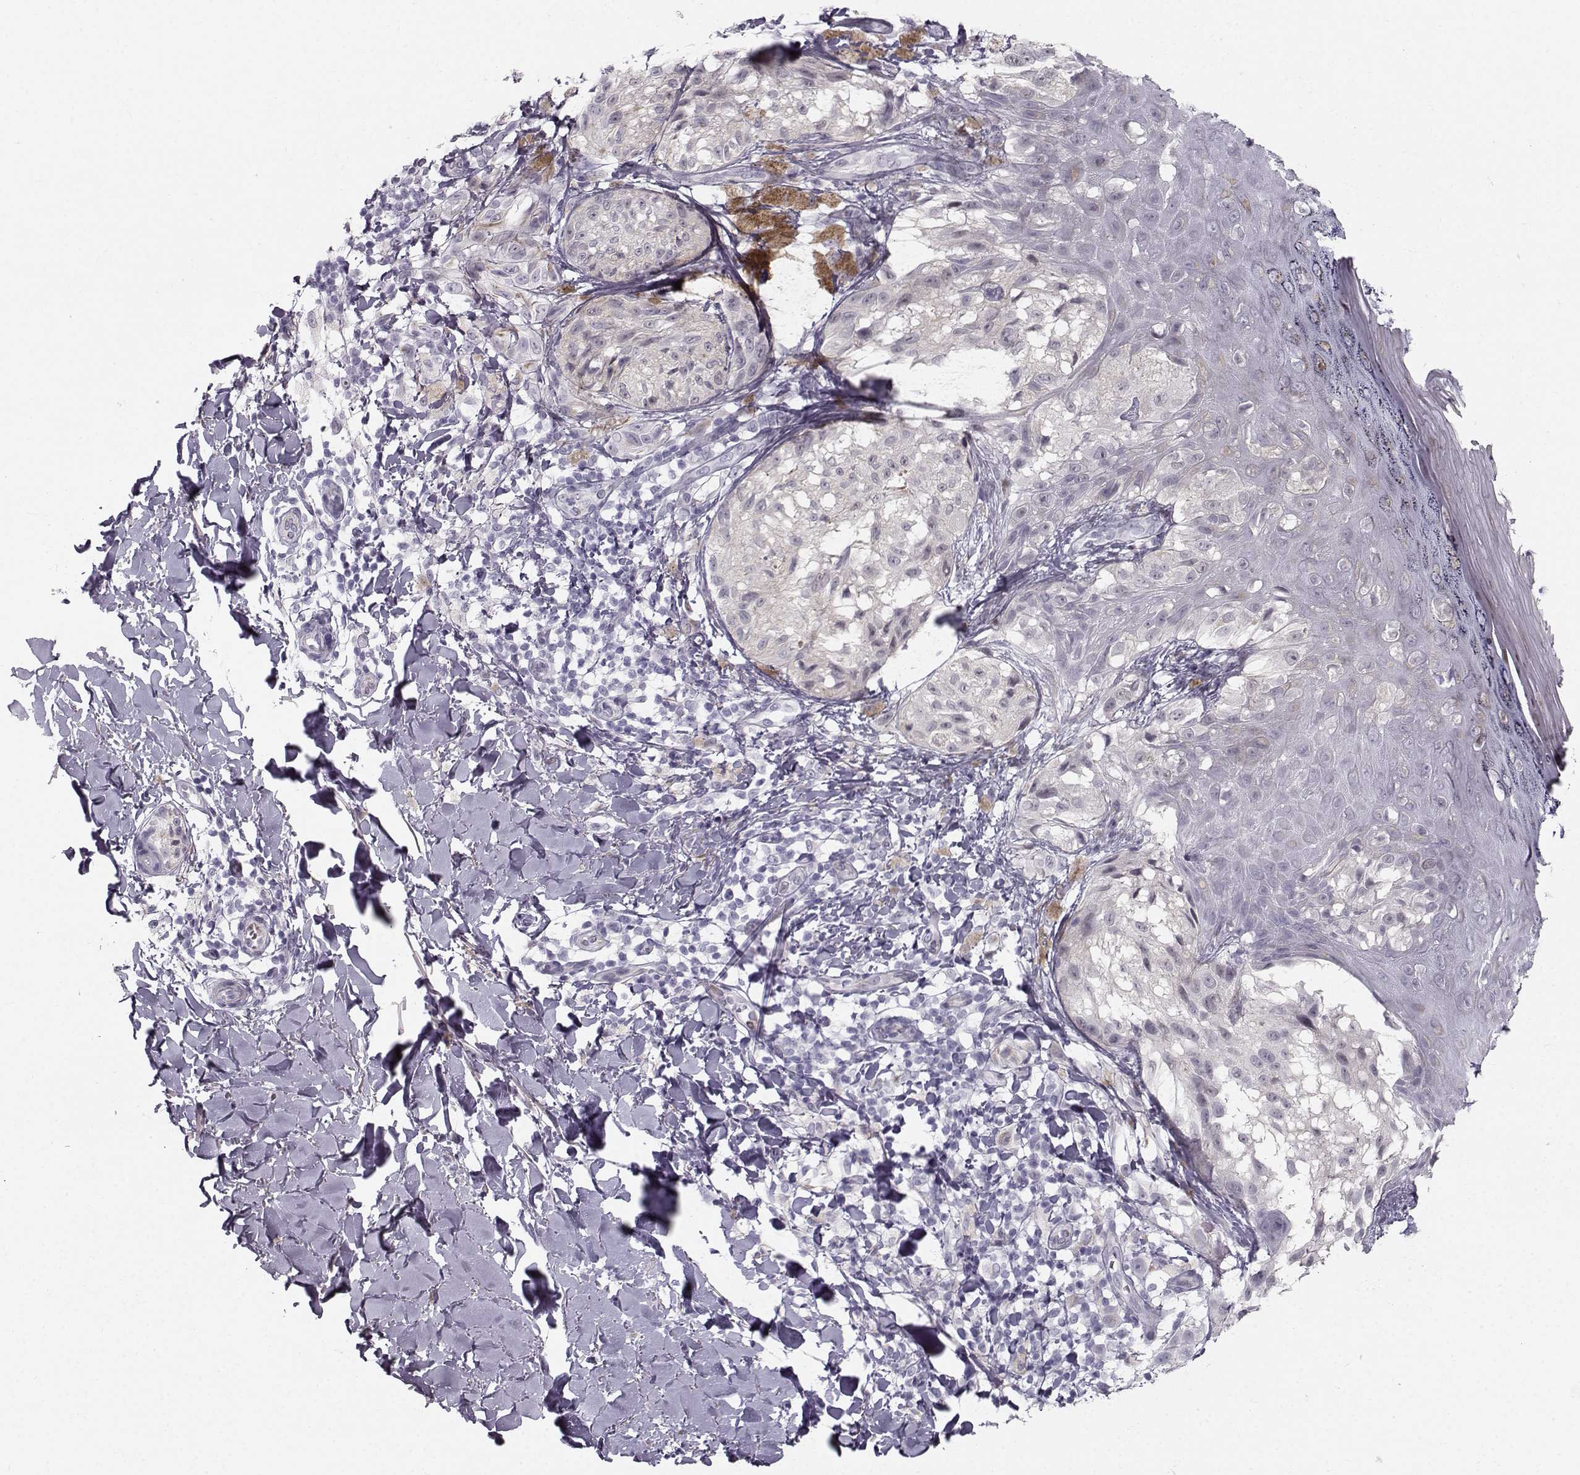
{"staining": {"intensity": "negative", "quantity": "none", "location": "none"}, "tissue": "melanoma", "cell_type": "Tumor cells", "image_type": "cancer", "snomed": [{"axis": "morphology", "description": "Malignant melanoma, NOS"}, {"axis": "topography", "description": "Skin"}], "caption": "Immunohistochemical staining of human malignant melanoma shows no significant staining in tumor cells.", "gene": "CASR", "patient": {"sex": "male", "age": 36}}